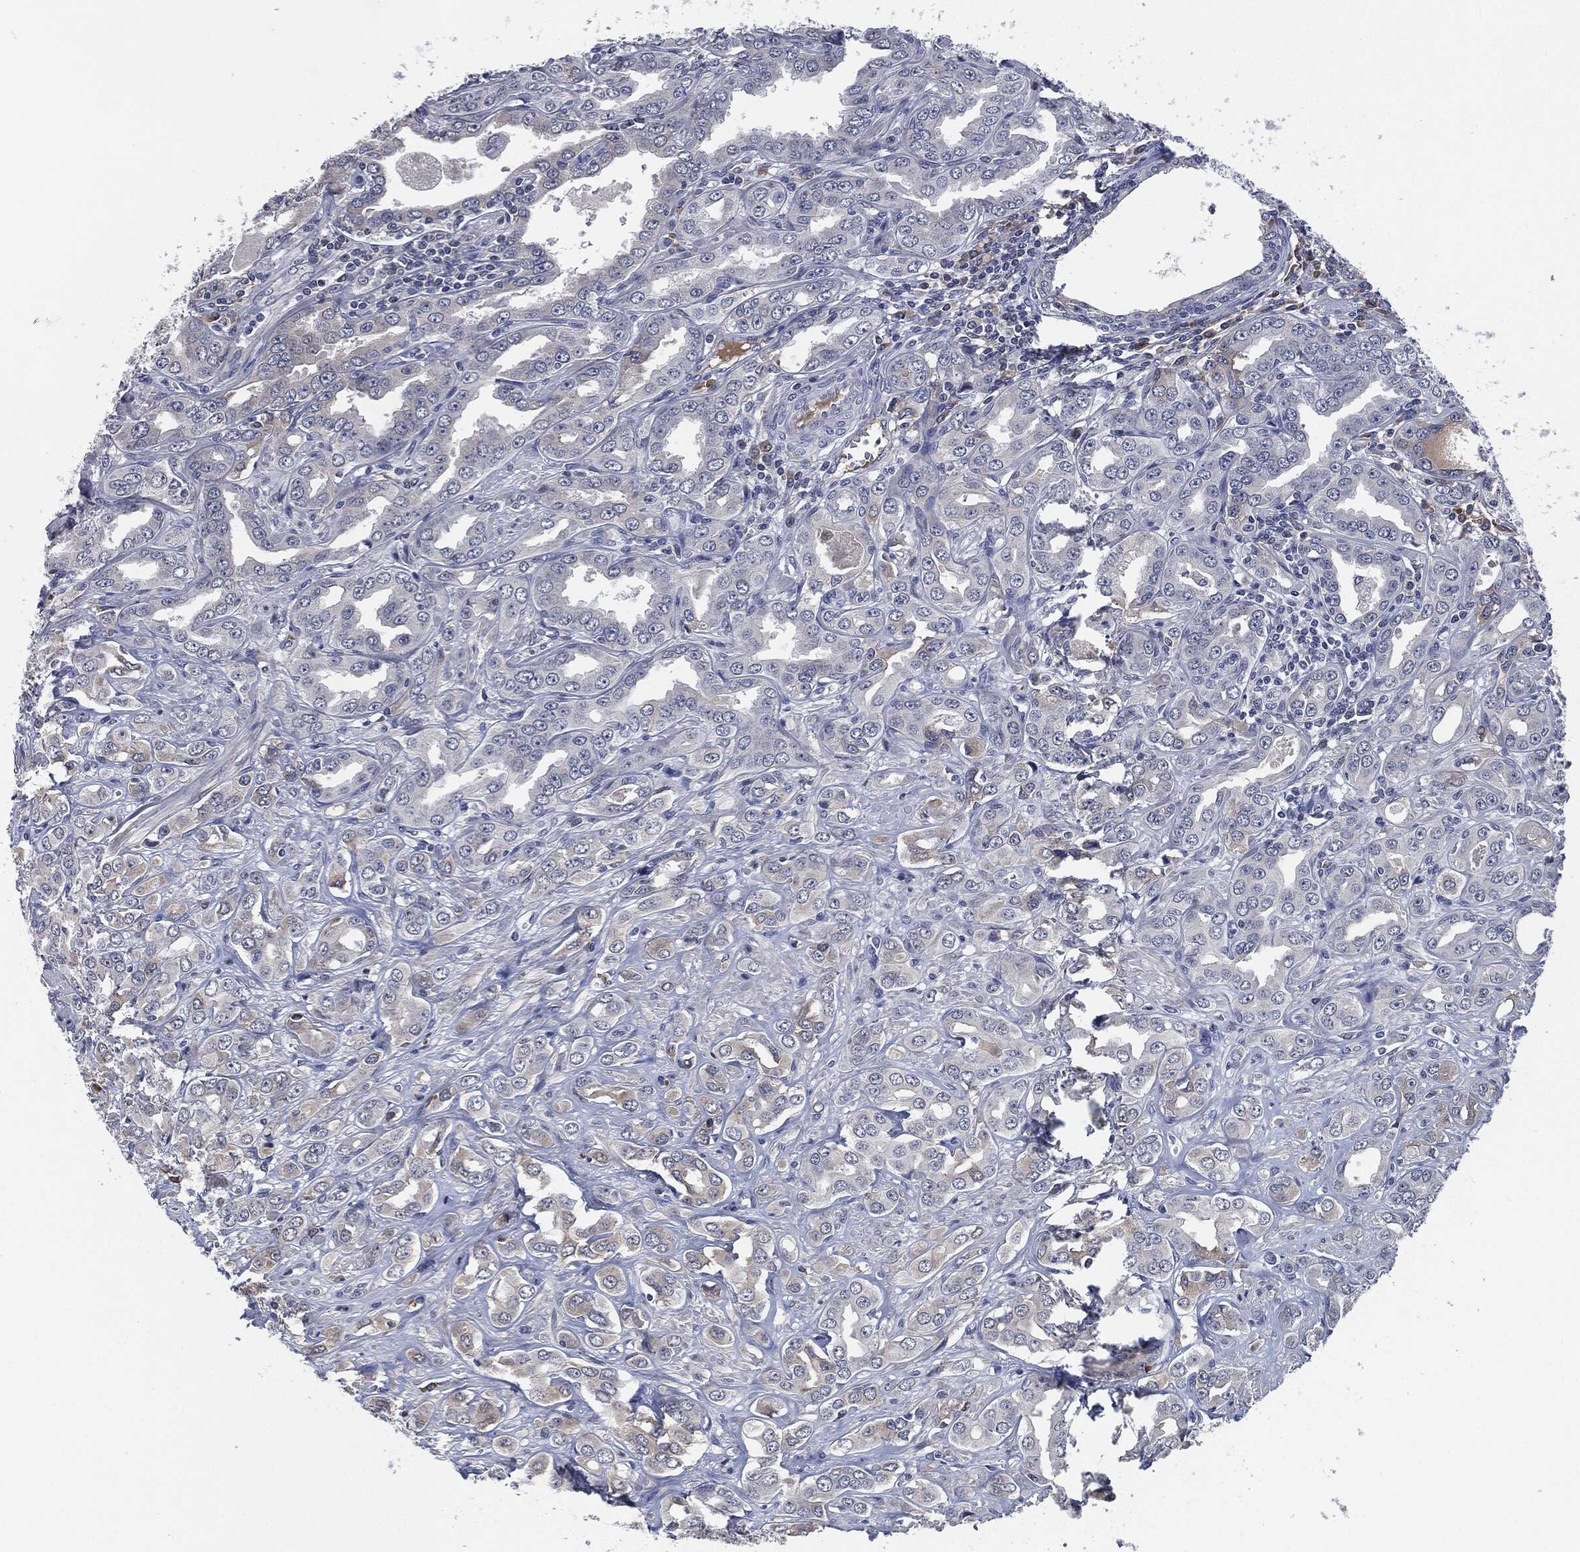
{"staining": {"intensity": "weak", "quantity": "<25%", "location": "cytoplasmic/membranous"}, "tissue": "prostate cancer", "cell_type": "Tumor cells", "image_type": "cancer", "snomed": [{"axis": "morphology", "description": "Adenocarcinoma, NOS"}, {"axis": "topography", "description": "Prostate and seminal vesicle, NOS"}, {"axis": "topography", "description": "Prostate"}], "caption": "Histopathology image shows no protein expression in tumor cells of prostate adenocarcinoma tissue. (DAB (3,3'-diaminobenzidine) immunohistochemistry (IHC) visualized using brightfield microscopy, high magnification).", "gene": "IL2RG", "patient": {"sex": "male", "age": 69}}